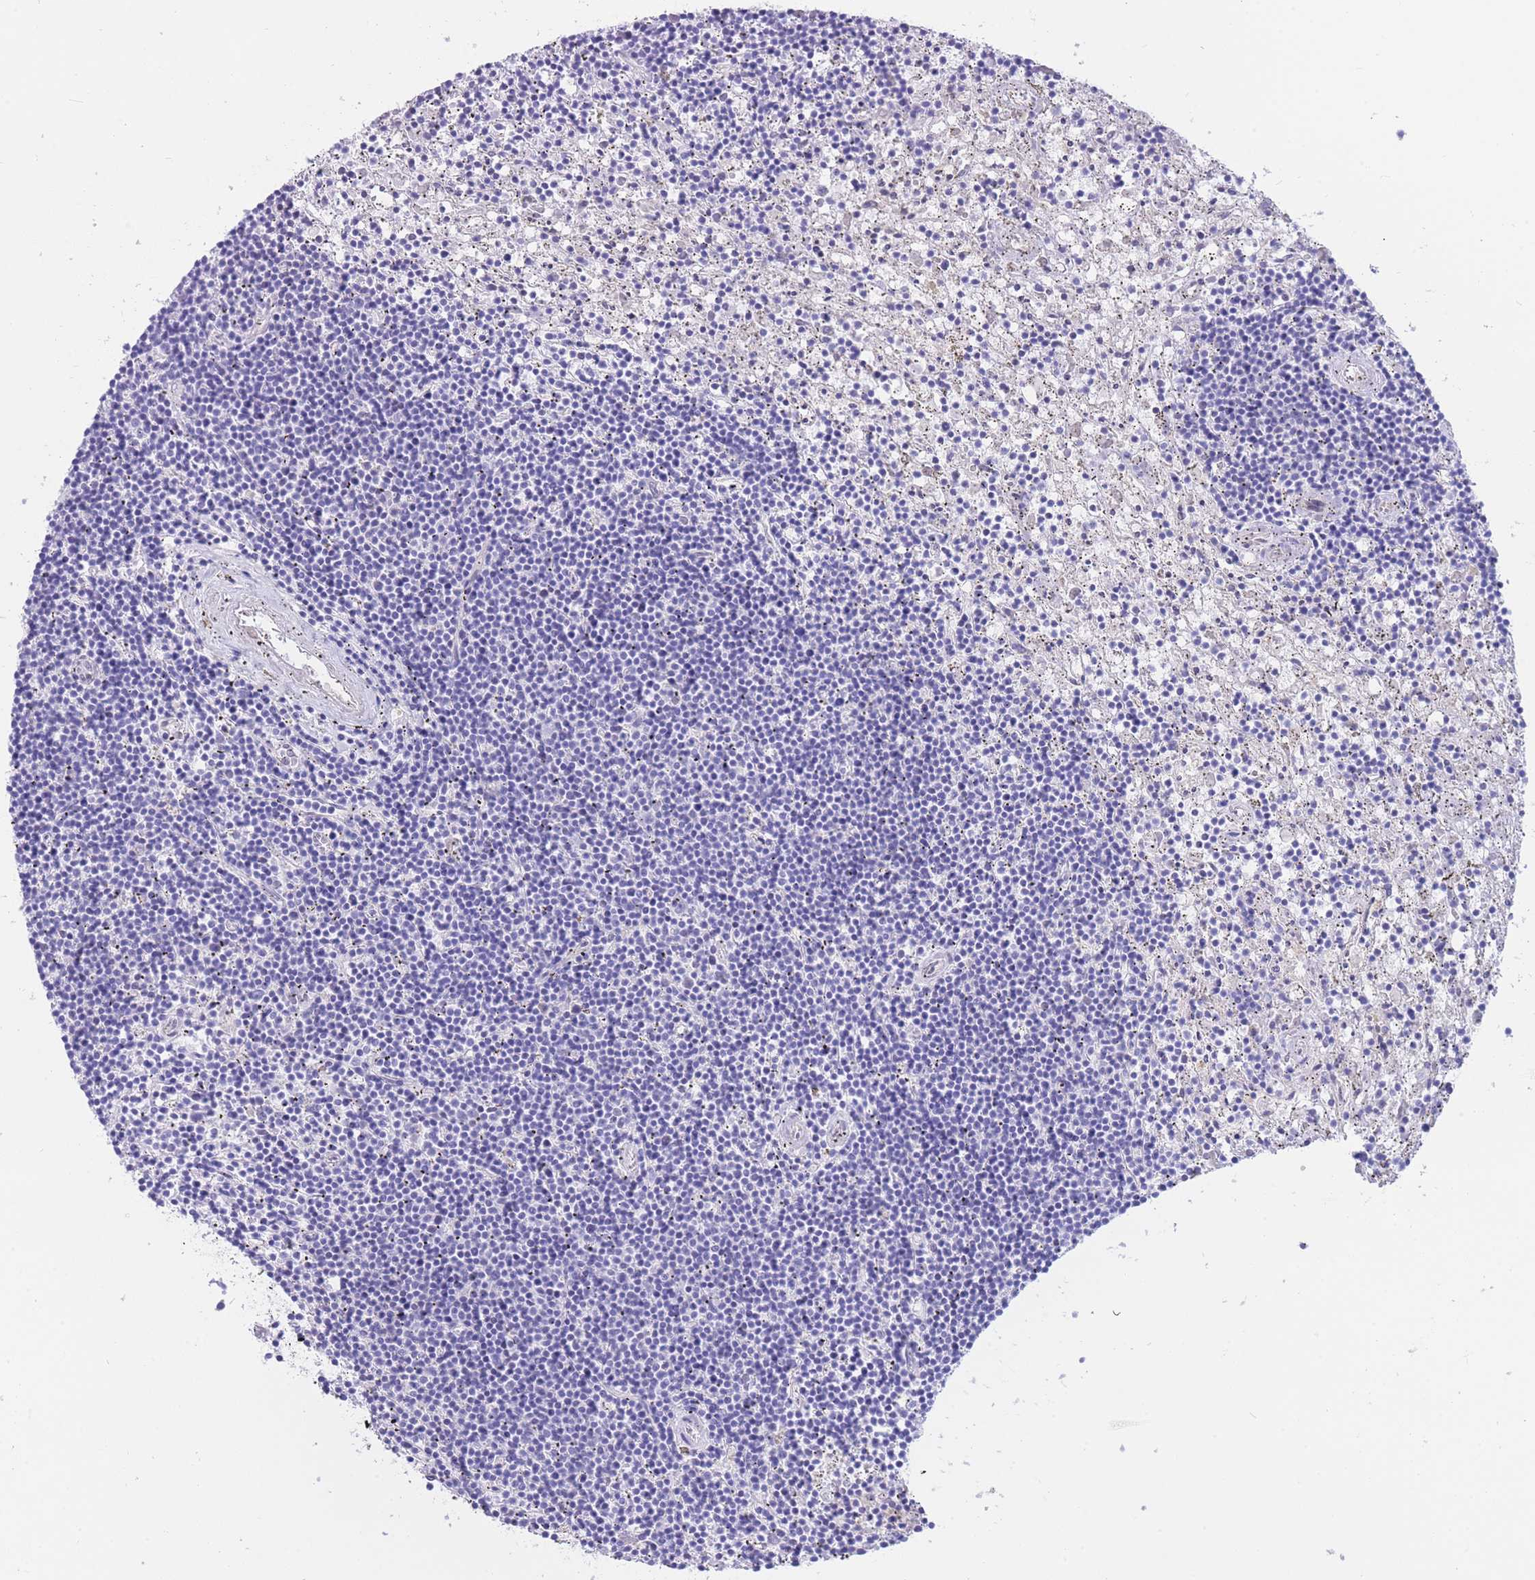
{"staining": {"intensity": "negative", "quantity": "none", "location": "none"}, "tissue": "lymphoma", "cell_type": "Tumor cells", "image_type": "cancer", "snomed": [{"axis": "morphology", "description": "Malignant lymphoma, non-Hodgkin's type, Low grade"}, {"axis": "topography", "description": "Spleen"}], "caption": "Immunohistochemical staining of human malignant lymphoma, non-Hodgkin's type (low-grade) exhibits no significant staining in tumor cells.", "gene": "SULT1A1", "patient": {"sex": "male", "age": 76}}